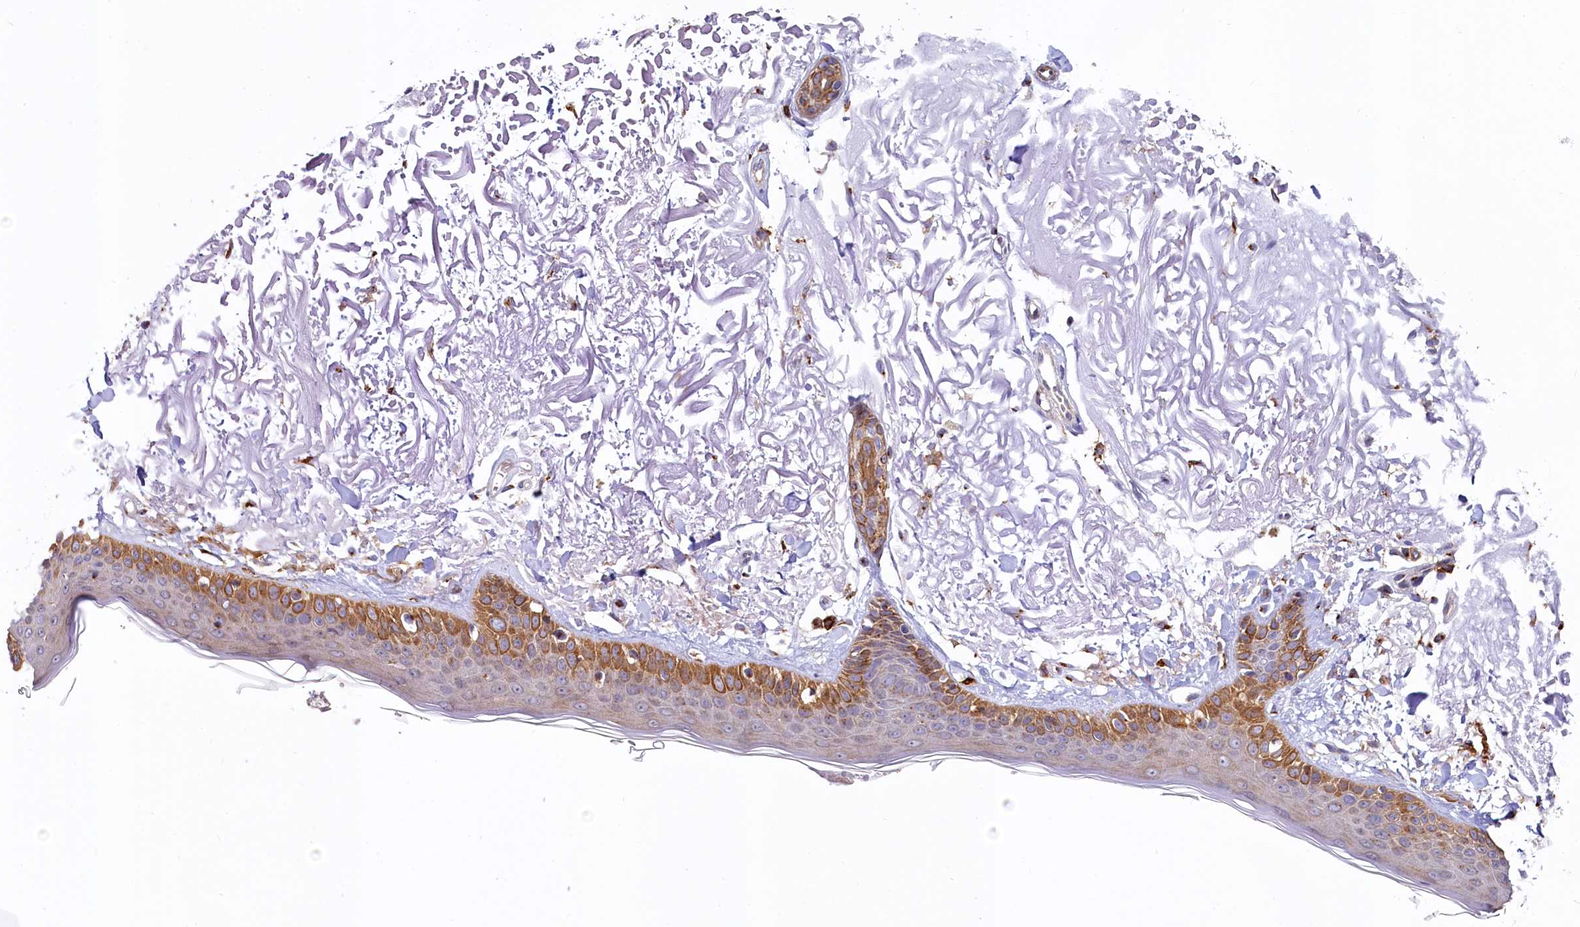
{"staining": {"intensity": "moderate", "quantity": "25%-75%", "location": "cytoplasmic/membranous"}, "tissue": "skin", "cell_type": "Fibroblasts", "image_type": "normal", "snomed": [{"axis": "morphology", "description": "Normal tissue, NOS"}, {"axis": "topography", "description": "Skin"}, {"axis": "topography", "description": "Skeletal muscle"}], "caption": "A brown stain highlights moderate cytoplasmic/membranous expression of a protein in fibroblasts of unremarkable human skin.", "gene": "BET1L", "patient": {"sex": "male", "age": 83}}